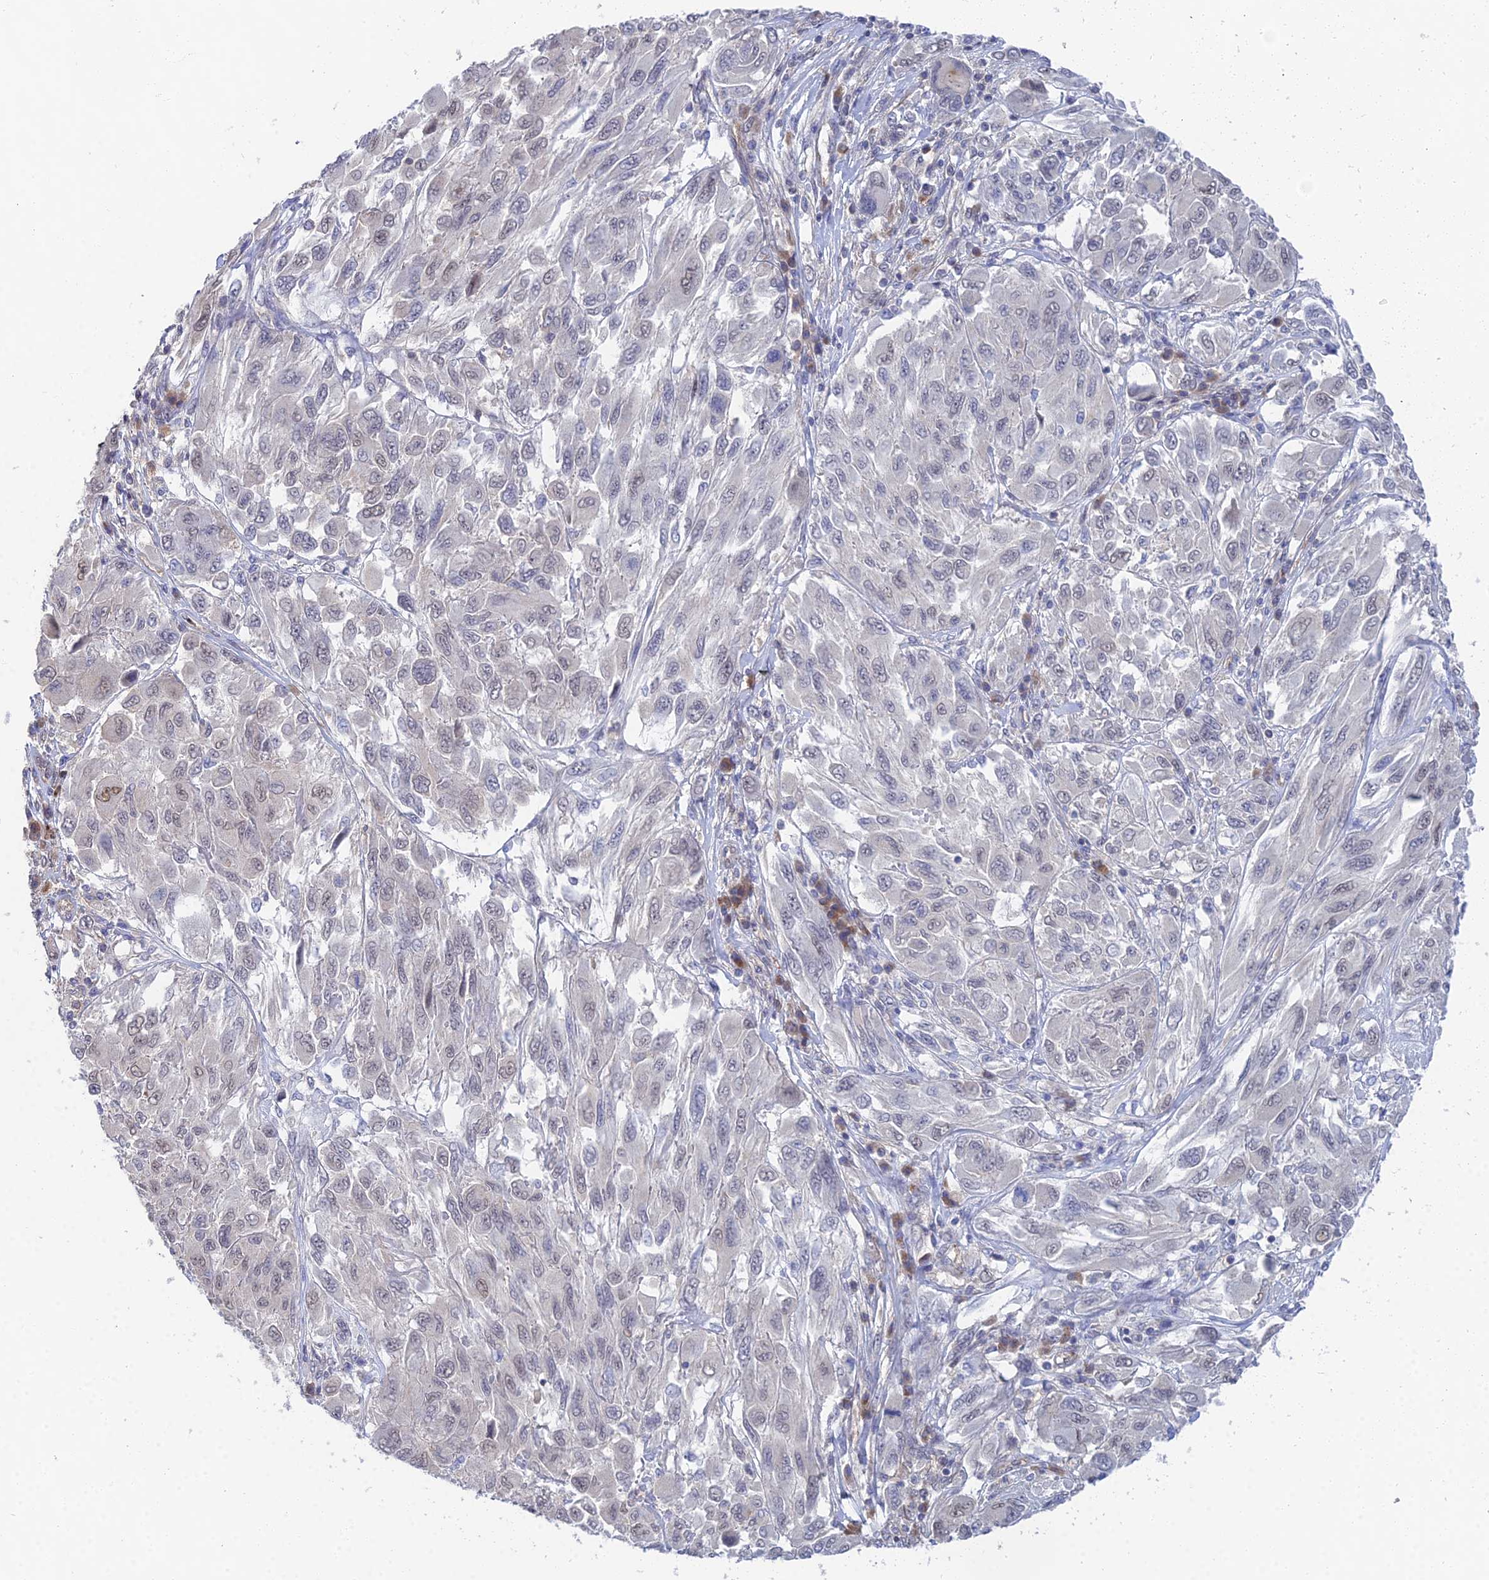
{"staining": {"intensity": "negative", "quantity": "none", "location": "none"}, "tissue": "melanoma", "cell_type": "Tumor cells", "image_type": "cancer", "snomed": [{"axis": "morphology", "description": "Malignant melanoma, NOS"}, {"axis": "topography", "description": "Skin"}], "caption": "Malignant melanoma was stained to show a protein in brown. There is no significant expression in tumor cells.", "gene": "DNAH14", "patient": {"sex": "female", "age": 91}}